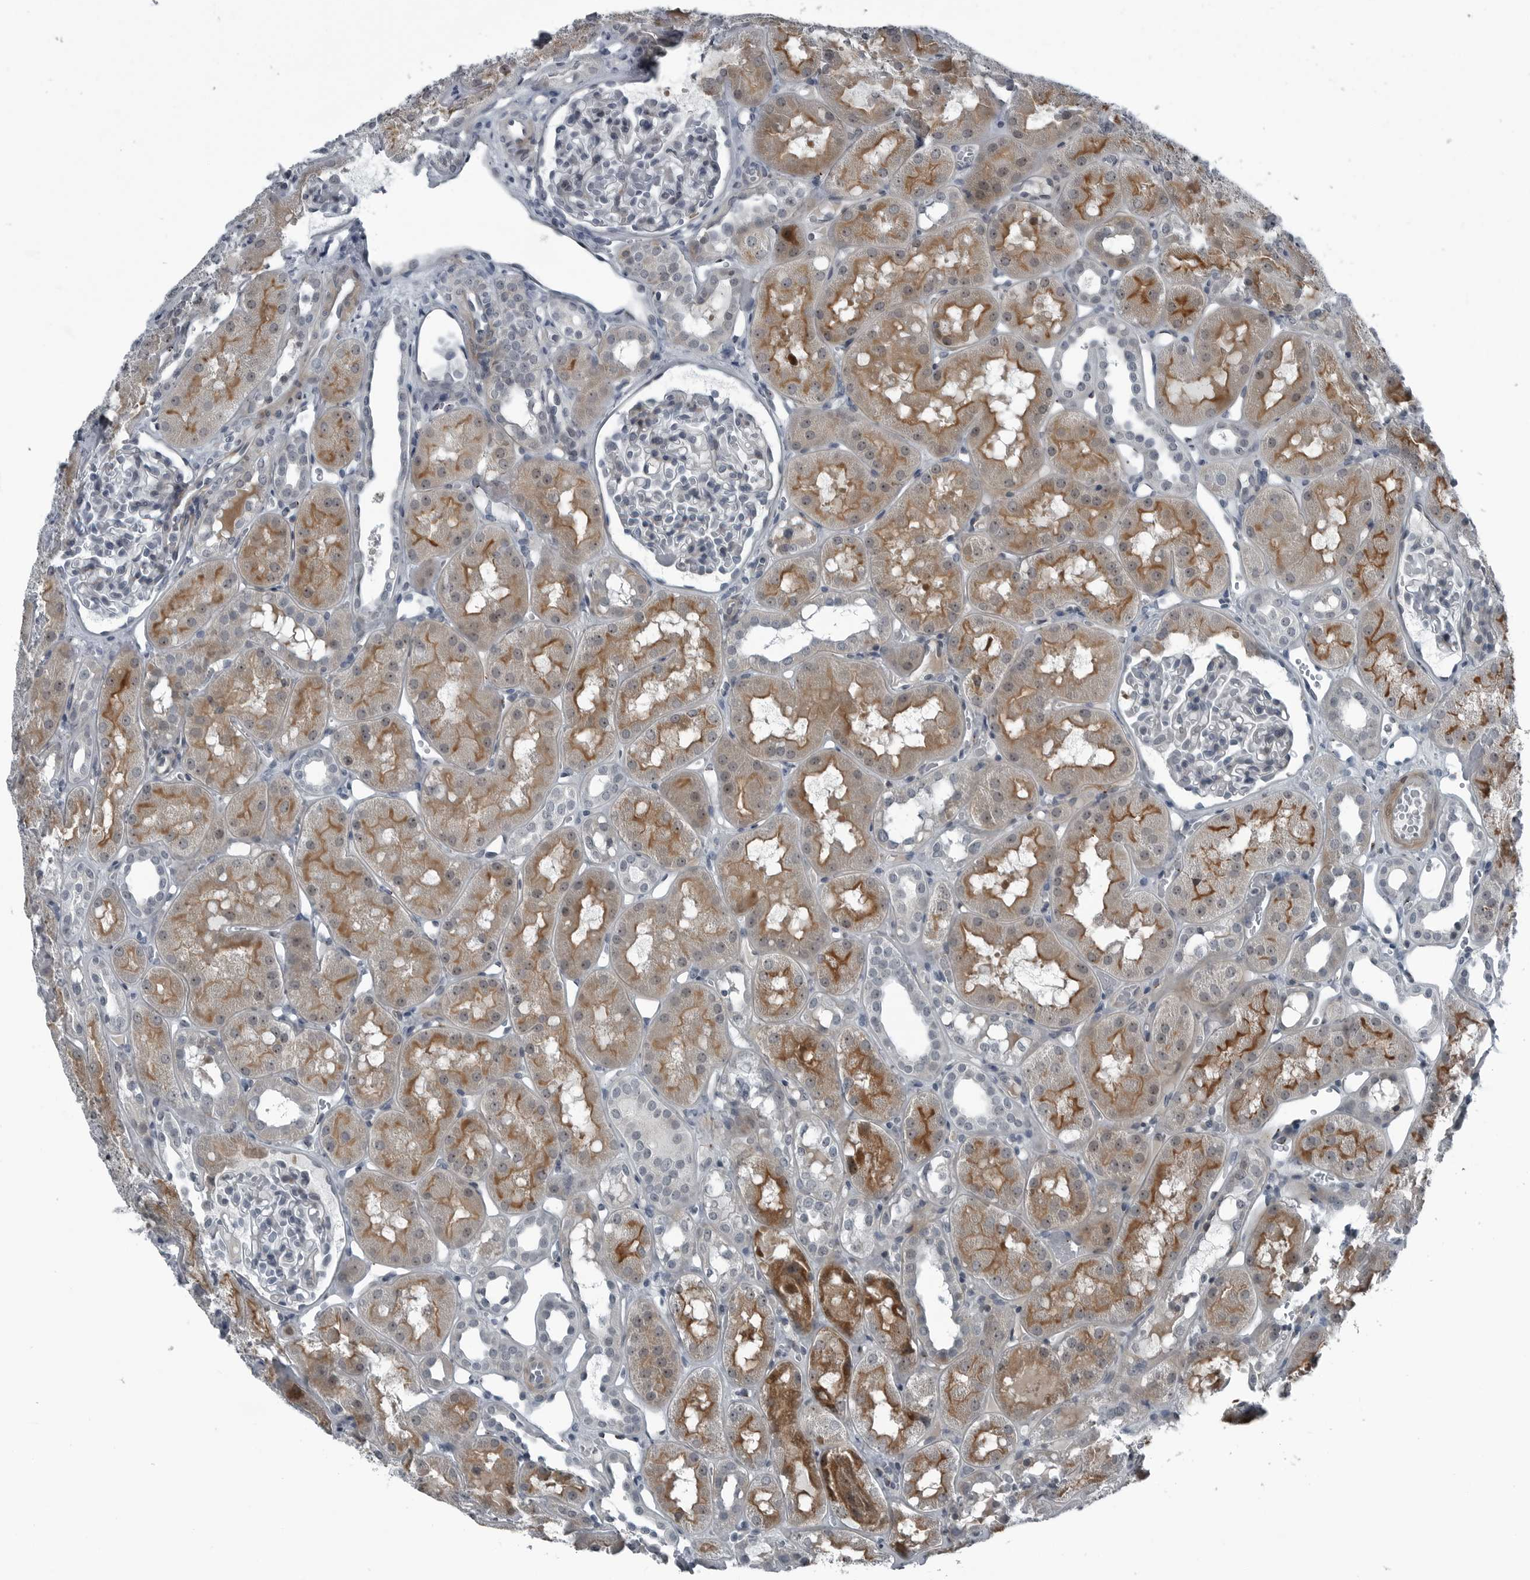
{"staining": {"intensity": "negative", "quantity": "none", "location": "none"}, "tissue": "kidney", "cell_type": "Cells in glomeruli", "image_type": "normal", "snomed": [{"axis": "morphology", "description": "Normal tissue, NOS"}, {"axis": "topography", "description": "Kidney"}], "caption": "Immunohistochemistry image of unremarkable kidney: human kidney stained with DAB reveals no significant protein expression in cells in glomeruli.", "gene": "DNAAF11", "patient": {"sex": "male", "age": 16}}